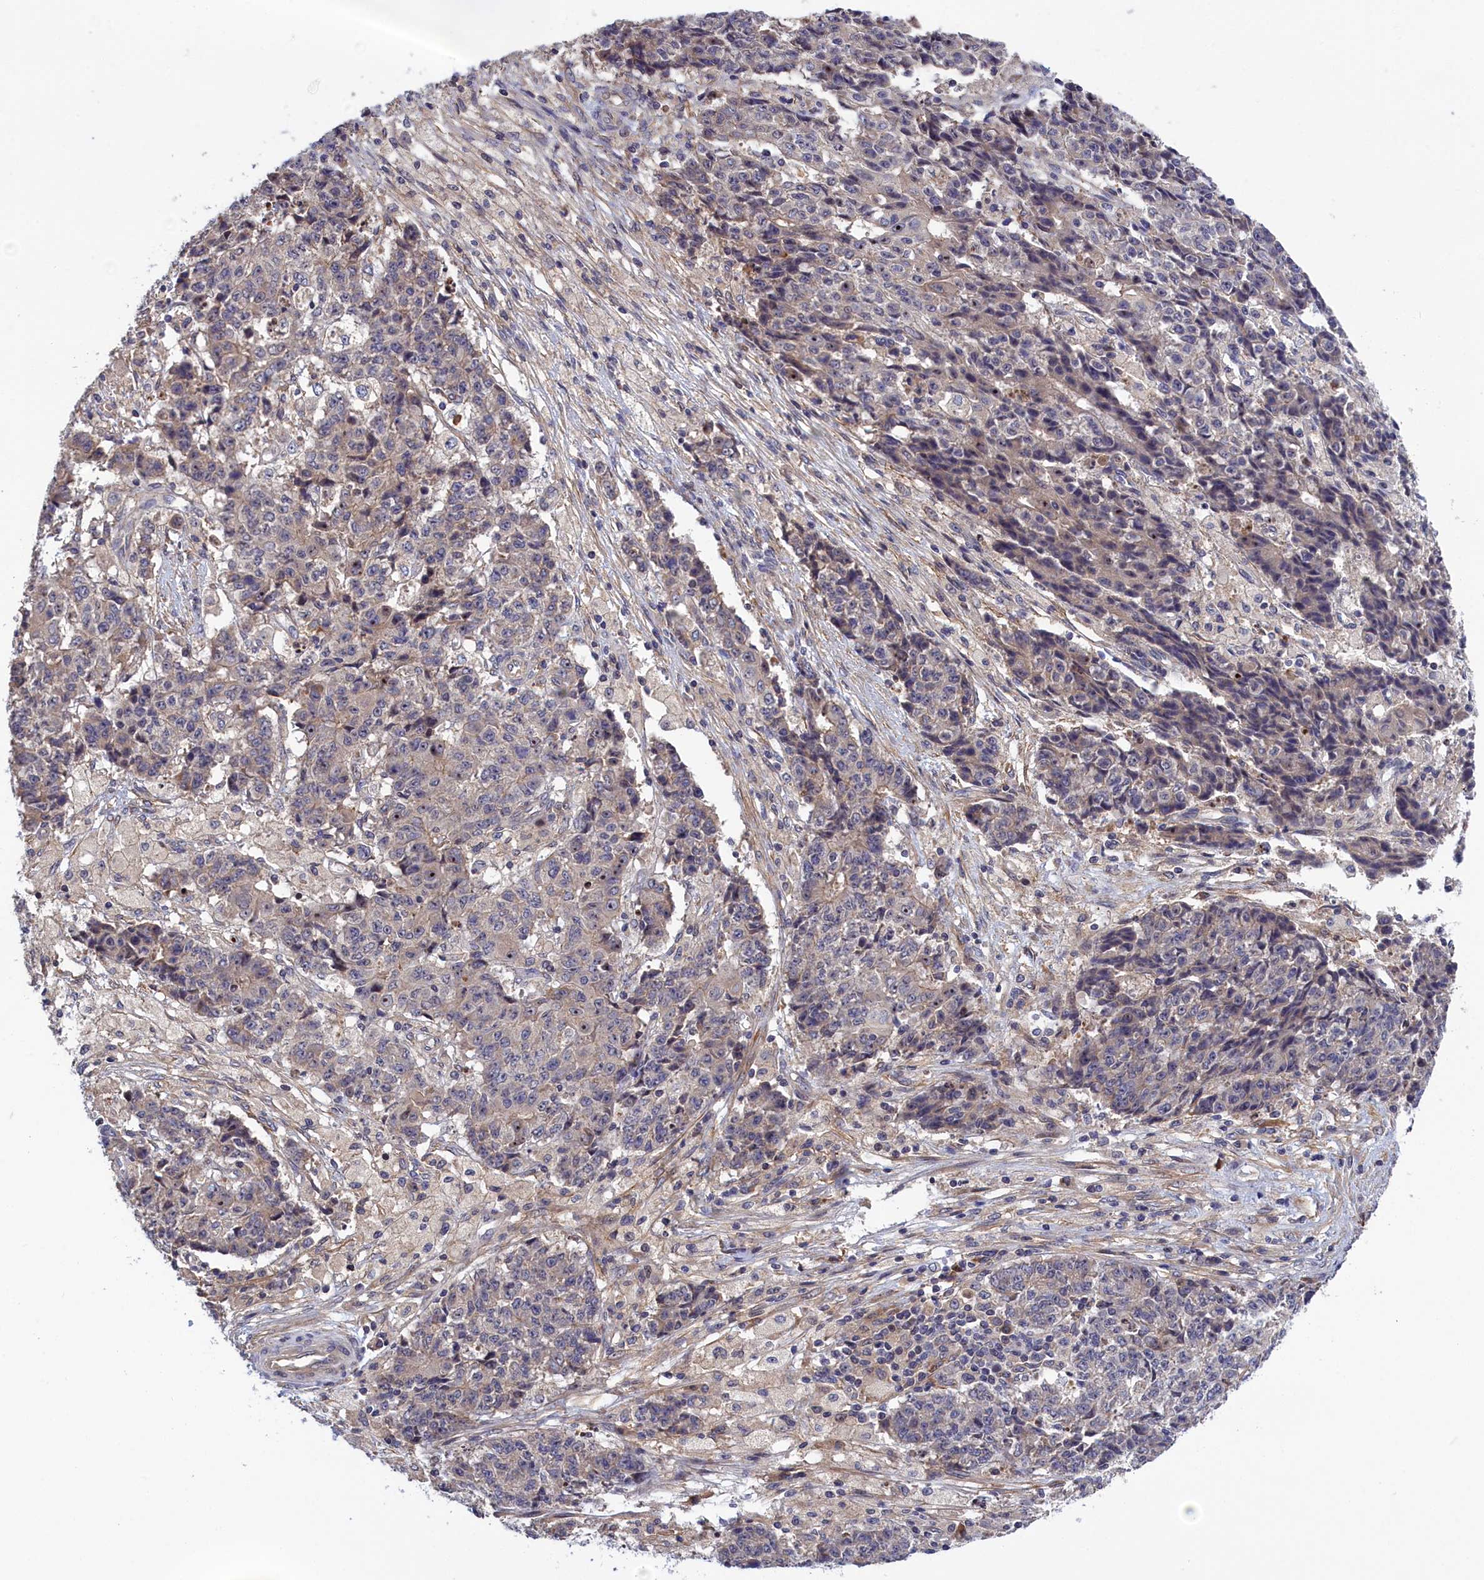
{"staining": {"intensity": "negative", "quantity": "none", "location": "none"}, "tissue": "ovarian cancer", "cell_type": "Tumor cells", "image_type": "cancer", "snomed": [{"axis": "morphology", "description": "Carcinoma, endometroid"}, {"axis": "topography", "description": "Ovary"}], "caption": "Ovarian cancer (endometroid carcinoma) stained for a protein using immunohistochemistry (IHC) reveals no staining tumor cells.", "gene": "CRACD", "patient": {"sex": "female", "age": 42}}